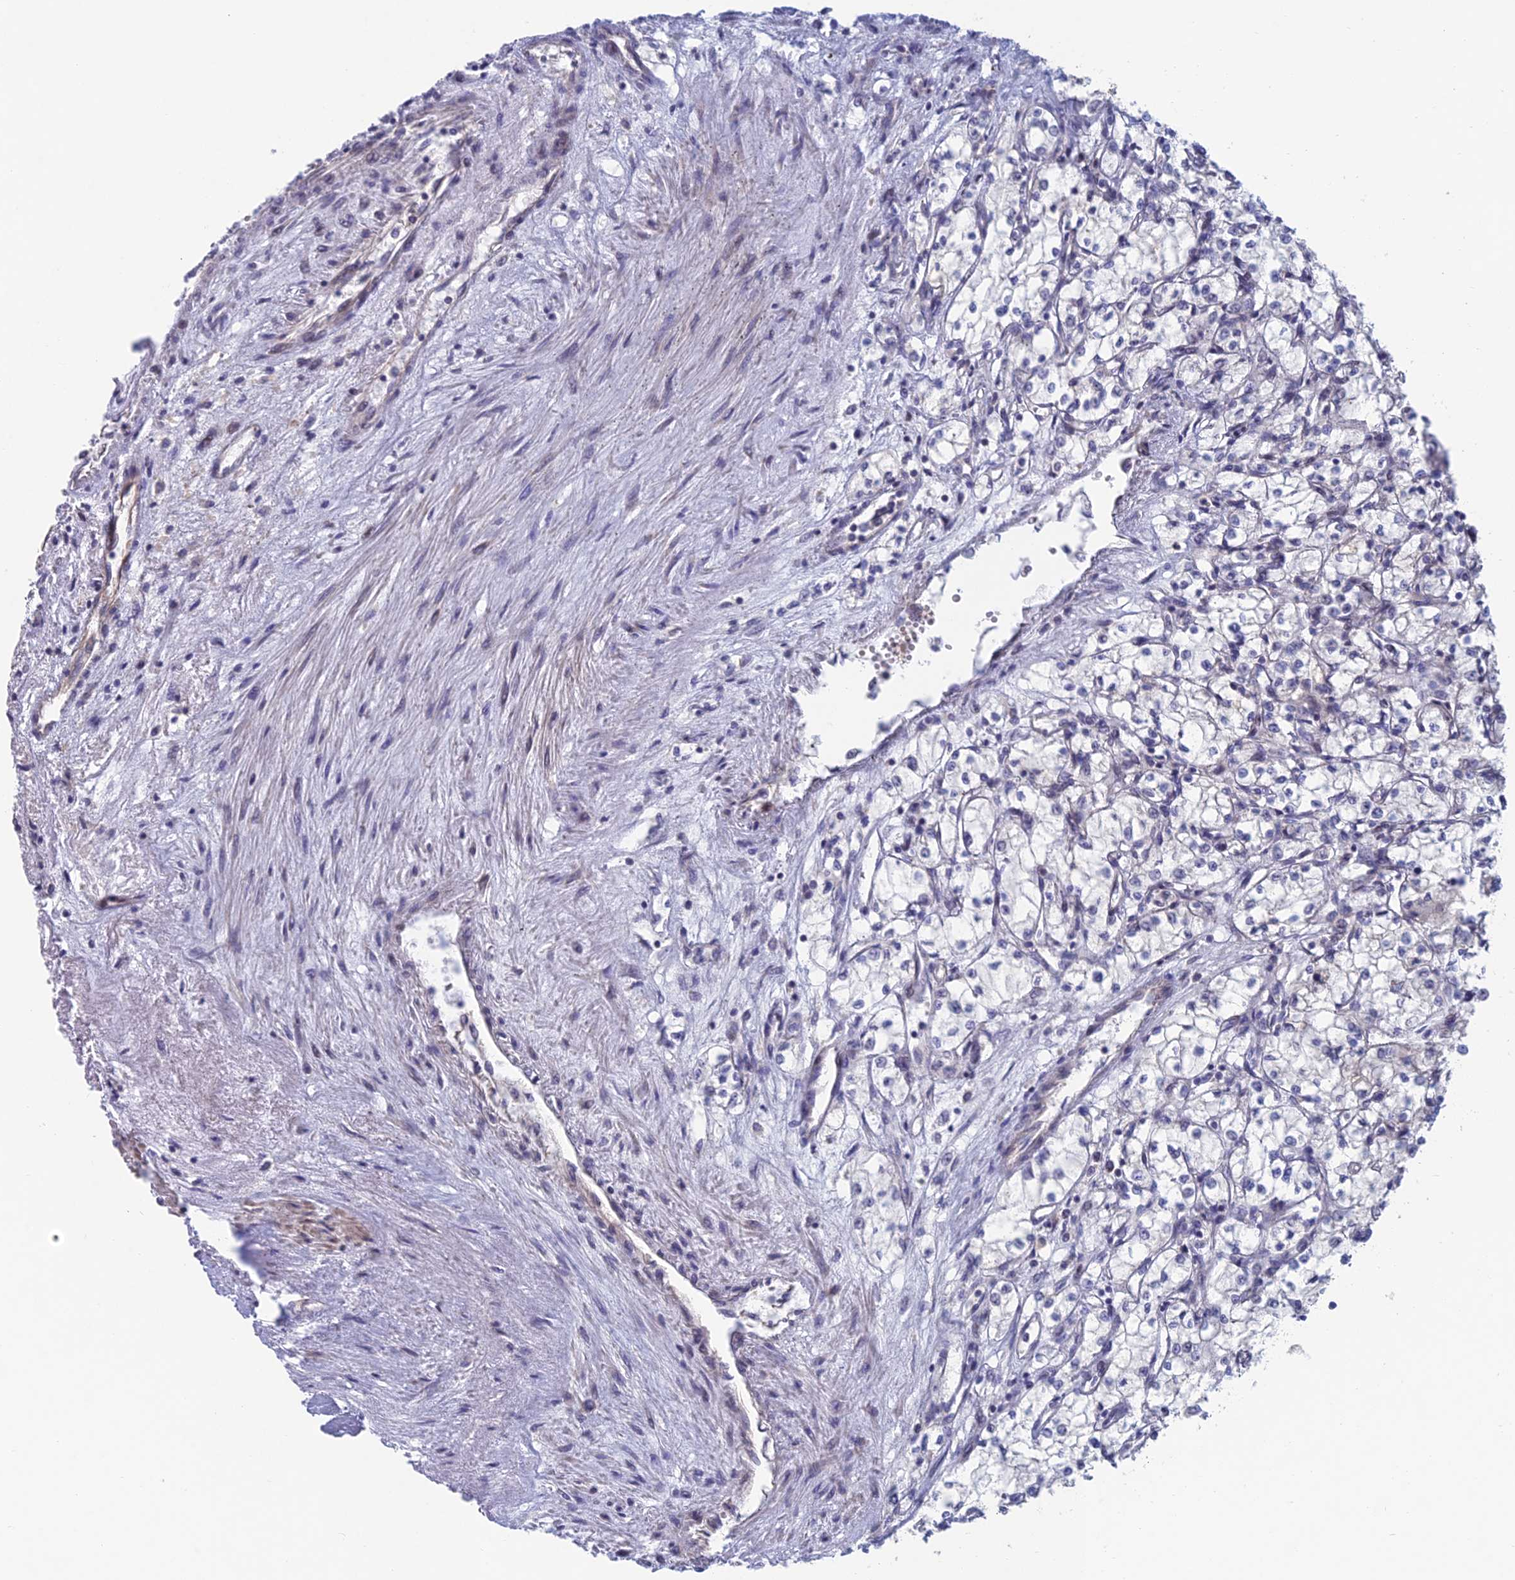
{"staining": {"intensity": "negative", "quantity": "none", "location": "none"}, "tissue": "renal cancer", "cell_type": "Tumor cells", "image_type": "cancer", "snomed": [{"axis": "morphology", "description": "Adenocarcinoma, NOS"}, {"axis": "topography", "description": "Kidney"}], "caption": "DAB (3,3'-diaminobenzidine) immunohistochemical staining of human renal cancer exhibits no significant positivity in tumor cells.", "gene": "USP37", "patient": {"sex": "male", "age": 59}}